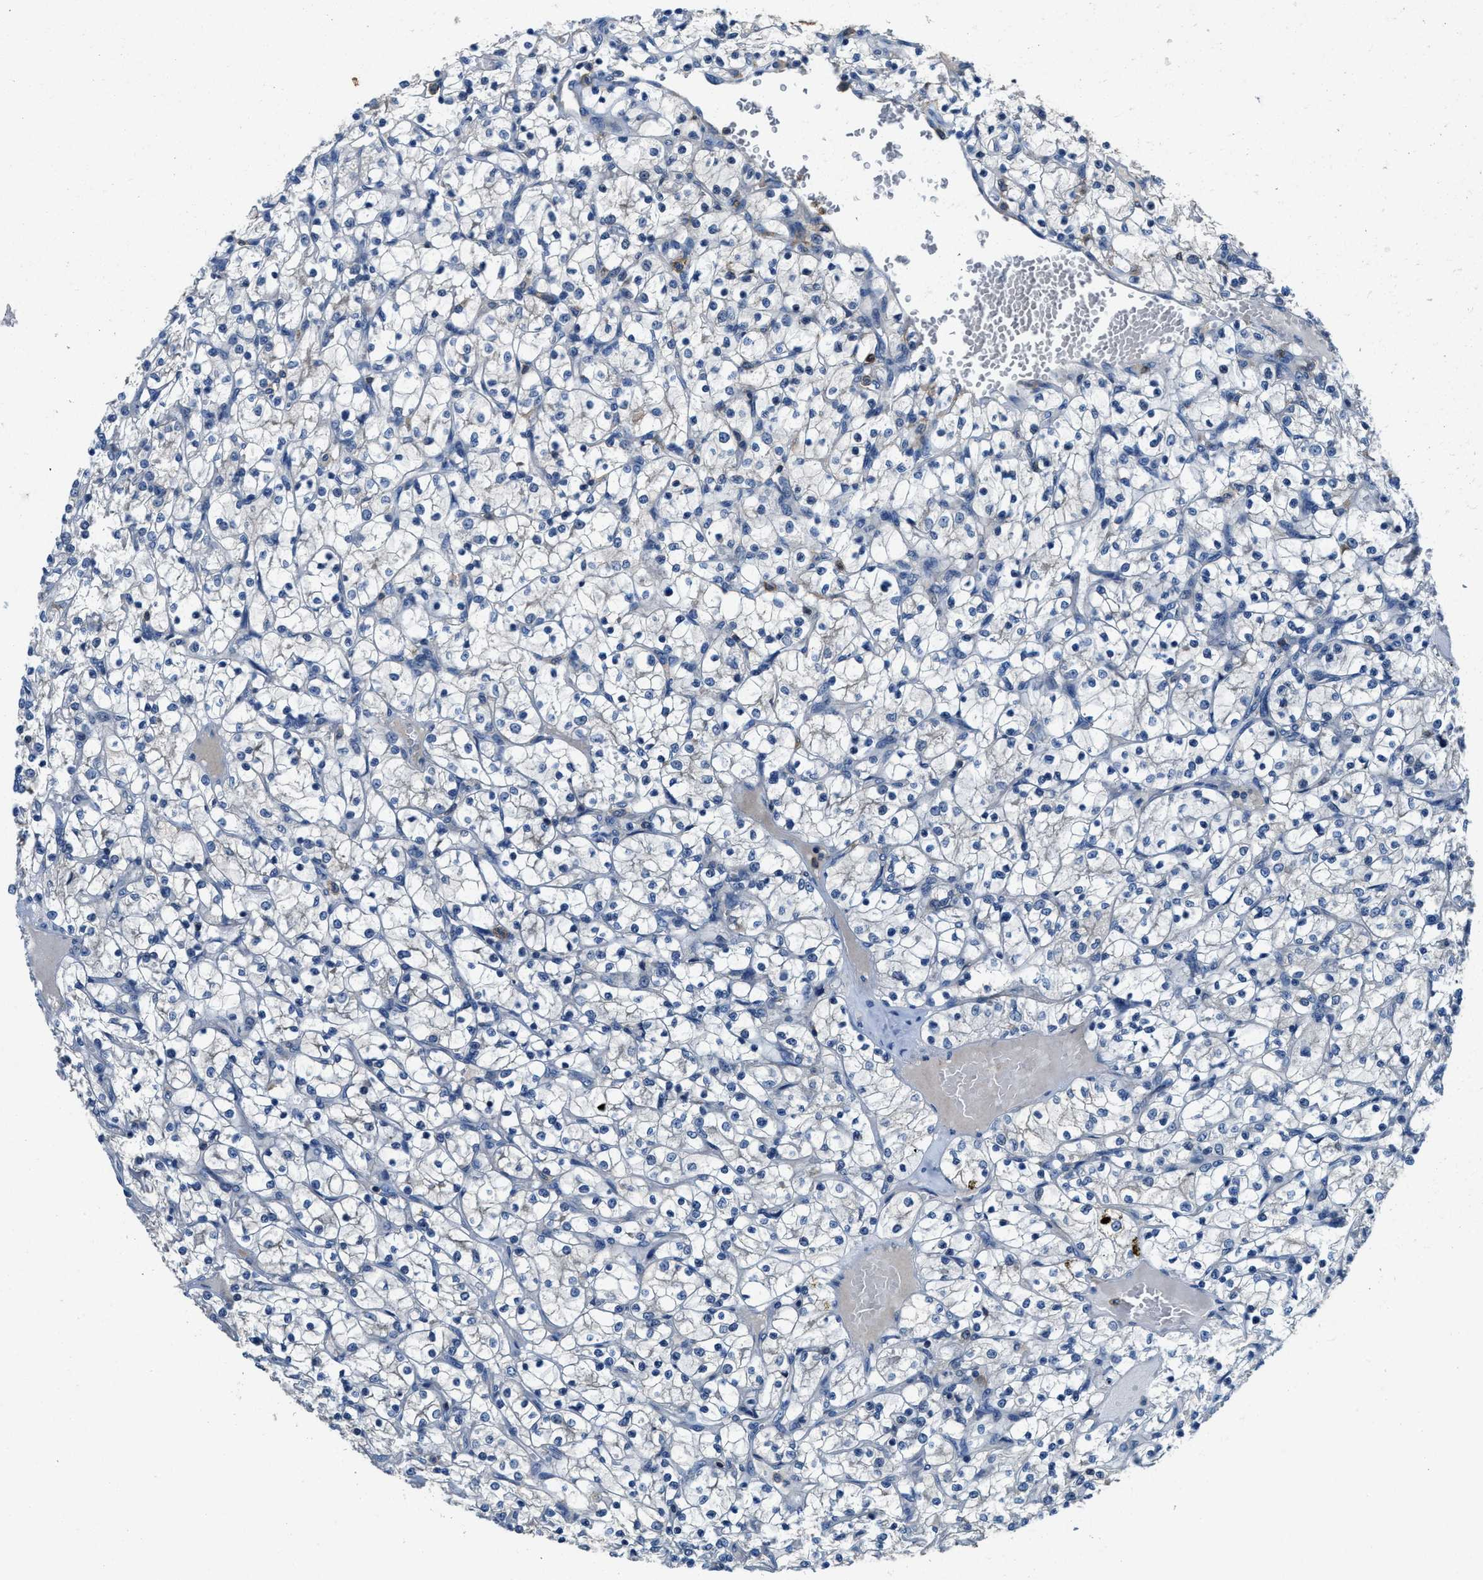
{"staining": {"intensity": "negative", "quantity": "none", "location": "none"}, "tissue": "renal cancer", "cell_type": "Tumor cells", "image_type": "cancer", "snomed": [{"axis": "morphology", "description": "Adenocarcinoma, NOS"}, {"axis": "topography", "description": "Kidney"}], "caption": "Tumor cells show no significant protein staining in adenocarcinoma (renal).", "gene": "MYO1G", "patient": {"sex": "female", "age": 69}}